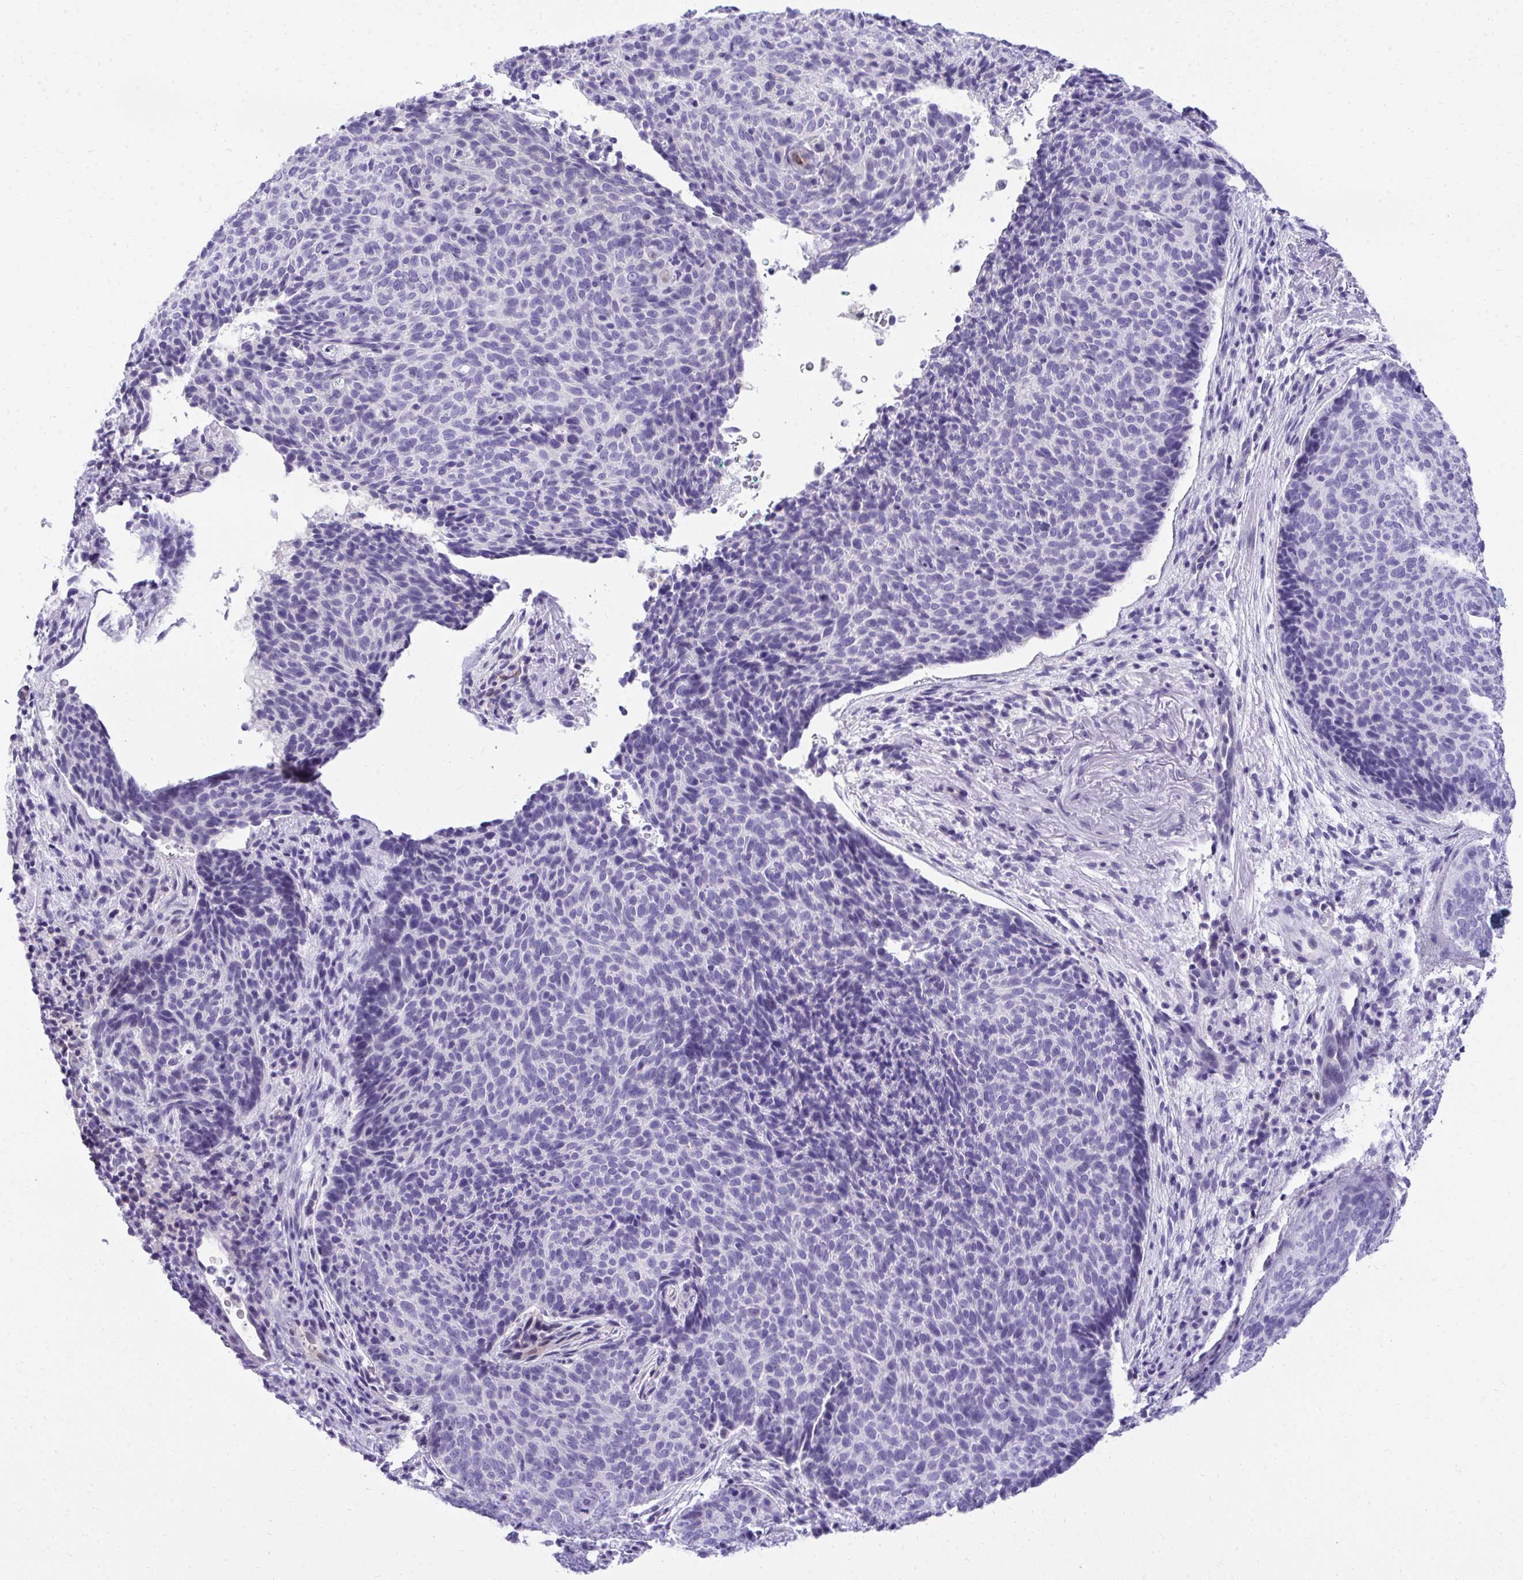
{"staining": {"intensity": "negative", "quantity": "none", "location": "none"}, "tissue": "skin cancer", "cell_type": "Tumor cells", "image_type": "cancer", "snomed": [{"axis": "morphology", "description": "Basal cell carcinoma"}, {"axis": "topography", "description": "Skin"}, {"axis": "topography", "description": "Skin of head"}], "caption": "Skin cancer (basal cell carcinoma) was stained to show a protein in brown. There is no significant expression in tumor cells.", "gene": "PGM2L1", "patient": {"sex": "female", "age": 92}}